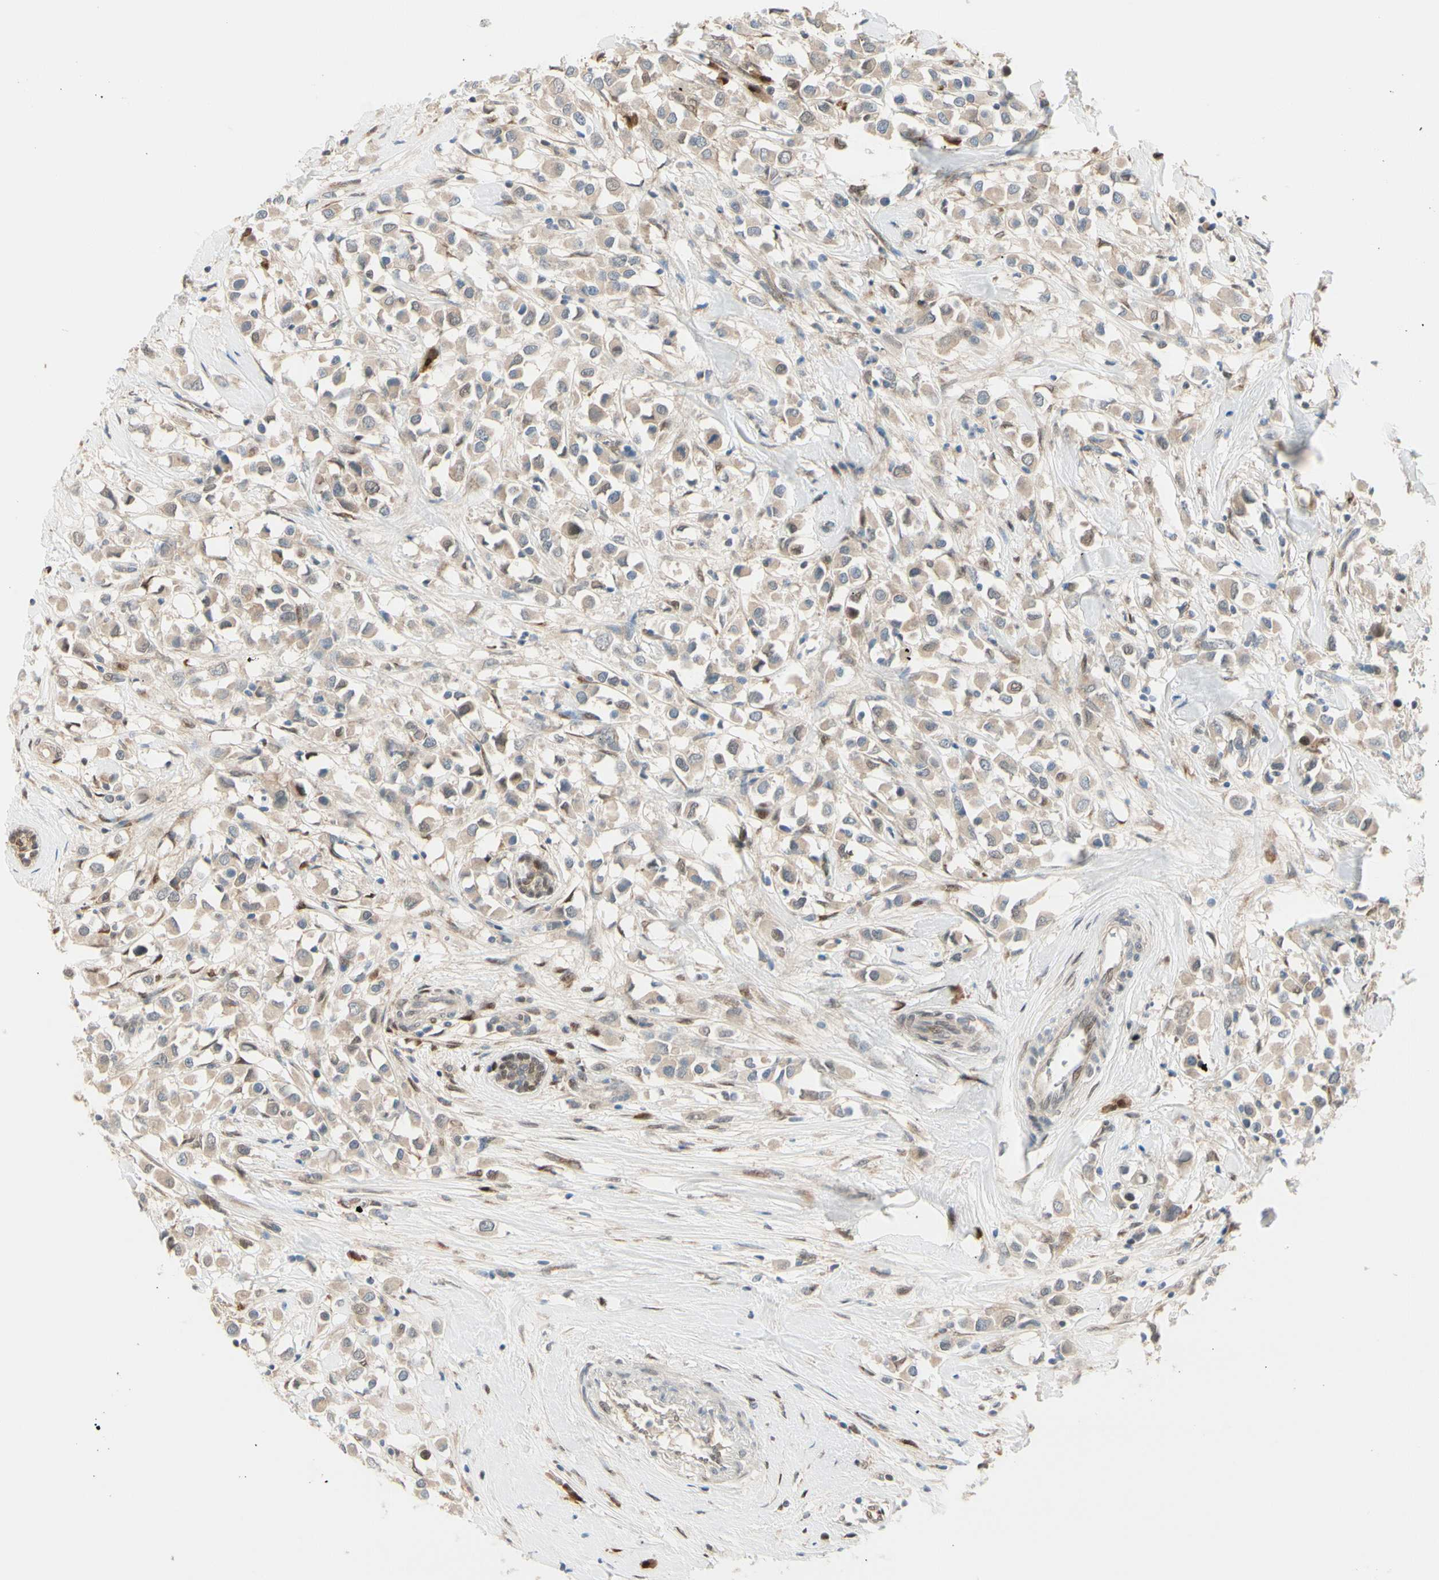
{"staining": {"intensity": "weak", "quantity": ">75%", "location": "cytoplasmic/membranous"}, "tissue": "breast cancer", "cell_type": "Tumor cells", "image_type": "cancer", "snomed": [{"axis": "morphology", "description": "Duct carcinoma"}, {"axis": "topography", "description": "Breast"}], "caption": "Immunohistochemical staining of human breast invasive ductal carcinoma exhibits weak cytoplasmic/membranous protein expression in approximately >75% of tumor cells.", "gene": "PTTG1", "patient": {"sex": "female", "age": 61}}